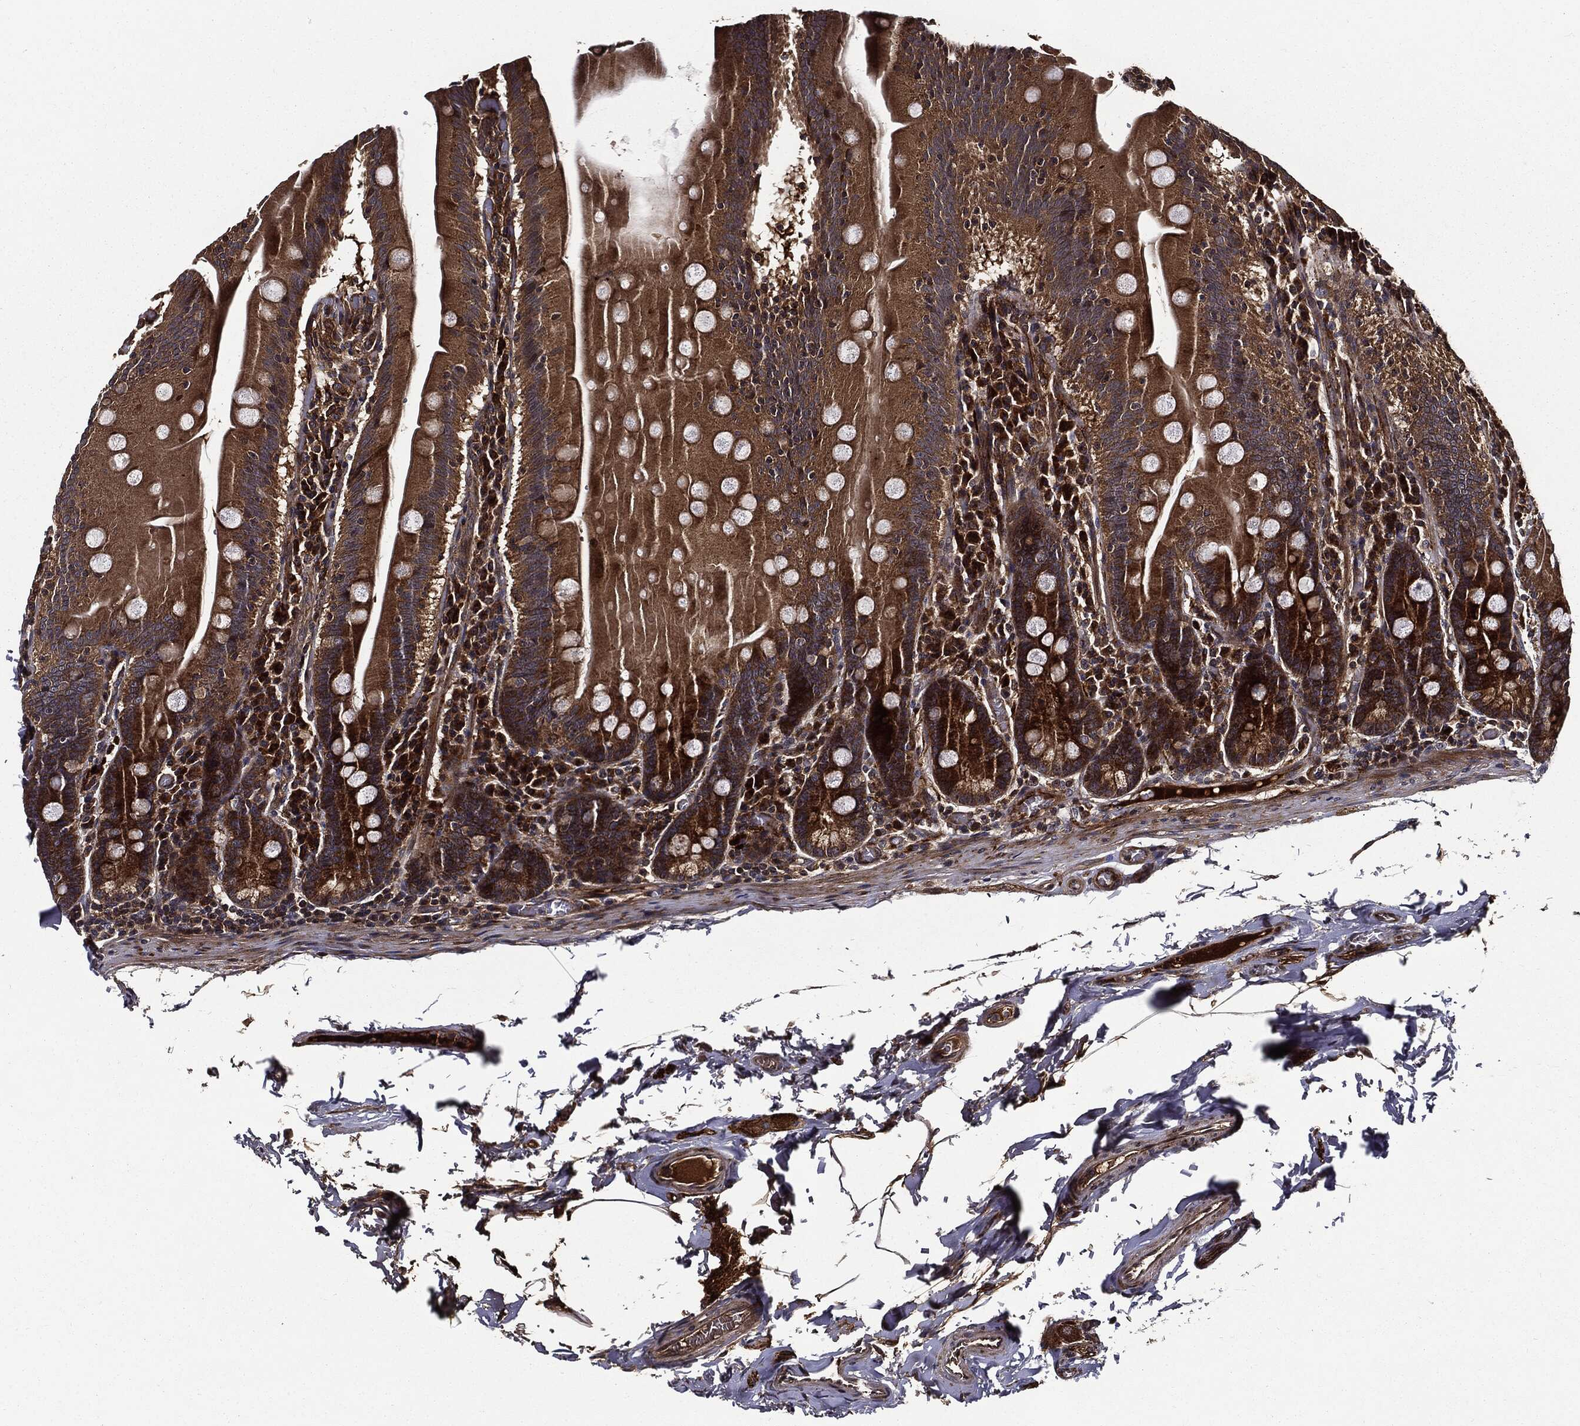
{"staining": {"intensity": "strong", "quantity": ">75%", "location": "cytoplasmic/membranous"}, "tissue": "small intestine", "cell_type": "Glandular cells", "image_type": "normal", "snomed": [{"axis": "morphology", "description": "Normal tissue, NOS"}, {"axis": "topography", "description": "Small intestine"}], "caption": "DAB (3,3'-diaminobenzidine) immunohistochemical staining of benign small intestine exhibits strong cytoplasmic/membranous protein positivity in approximately >75% of glandular cells. Ihc stains the protein in brown and the nuclei are stained blue.", "gene": "HTT", "patient": {"sex": "male", "age": 37}}